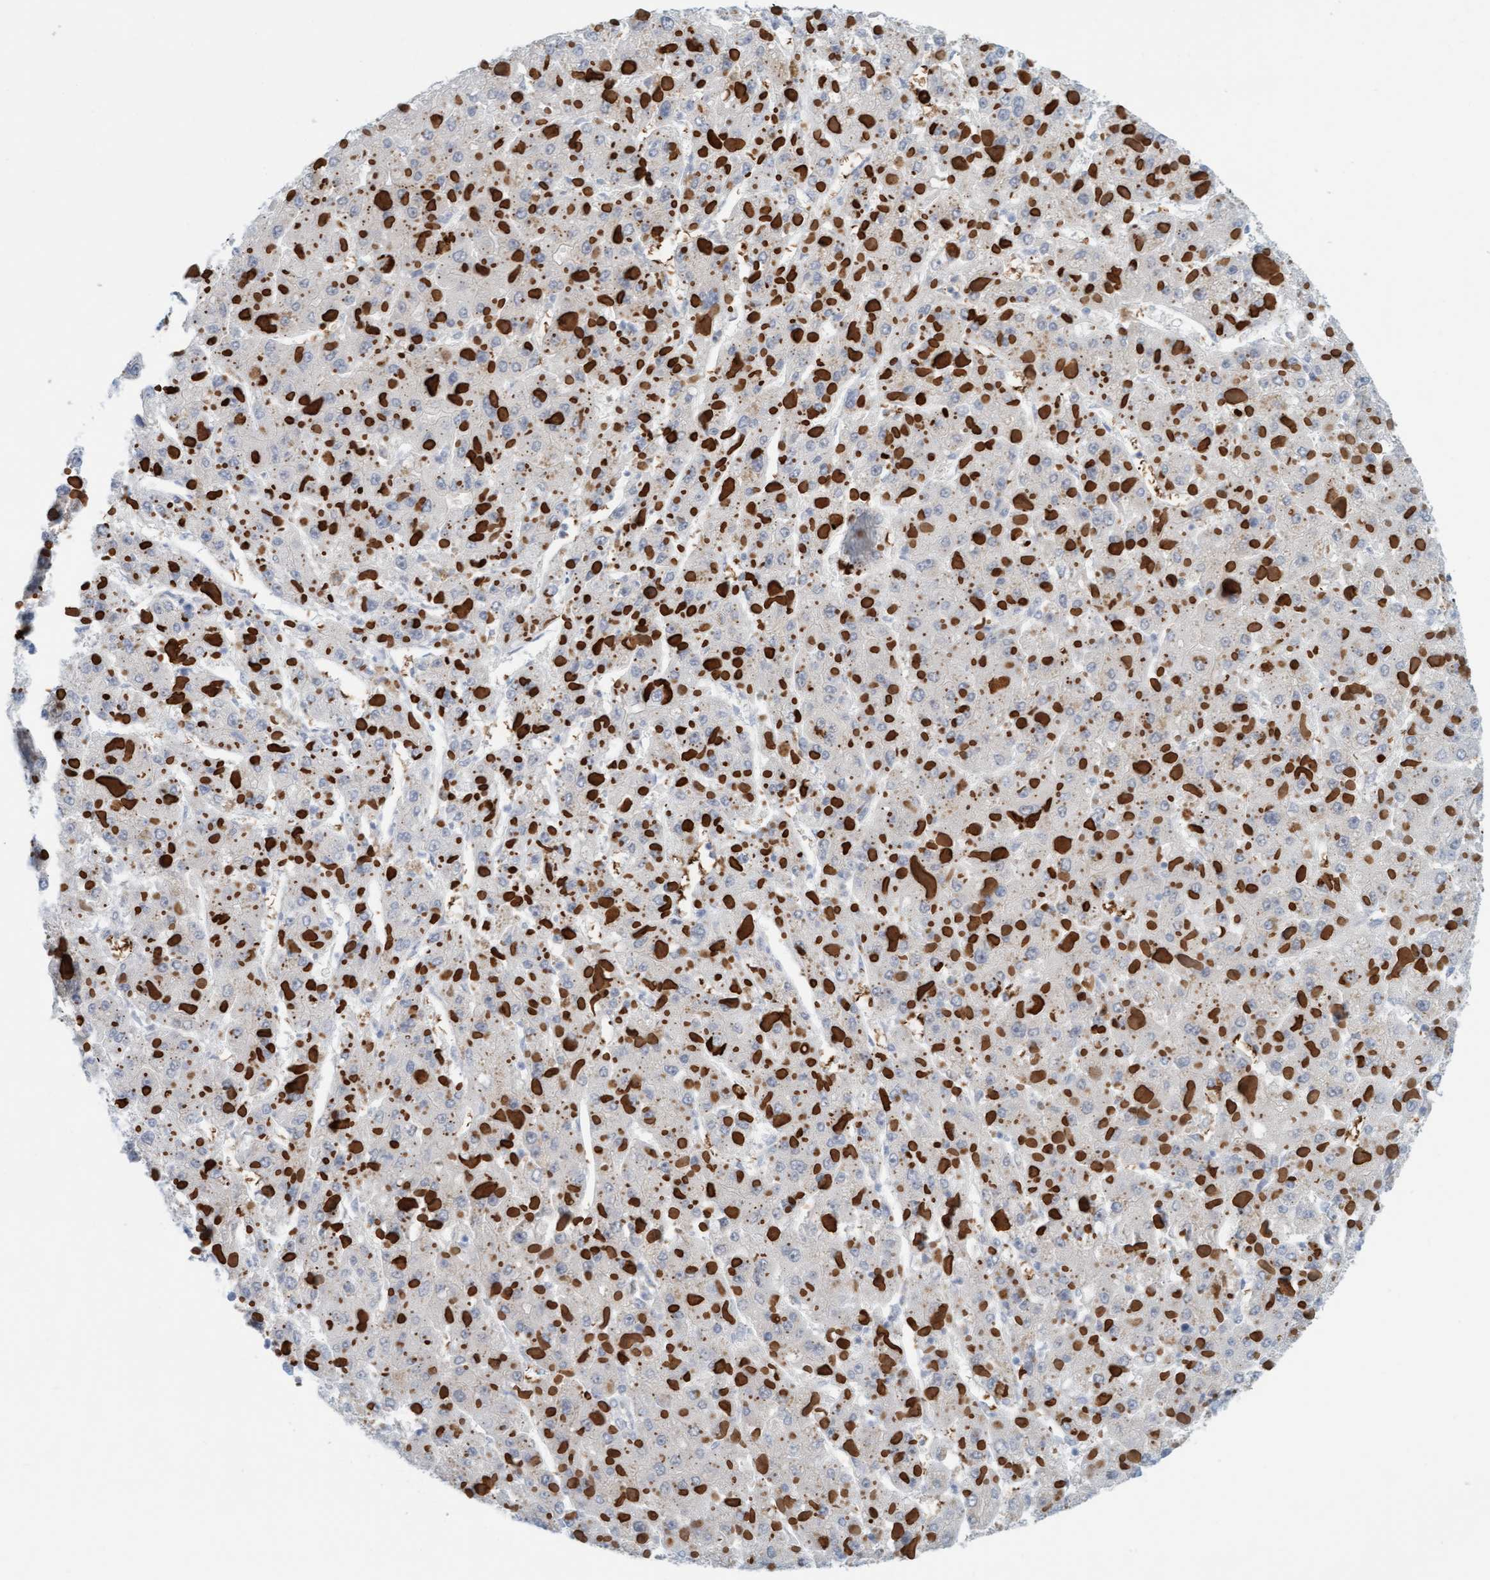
{"staining": {"intensity": "negative", "quantity": "none", "location": "none"}, "tissue": "liver cancer", "cell_type": "Tumor cells", "image_type": "cancer", "snomed": [{"axis": "morphology", "description": "Carcinoma, Hepatocellular, NOS"}, {"axis": "topography", "description": "Liver"}], "caption": "High magnification brightfield microscopy of liver hepatocellular carcinoma stained with DAB (3,3'-diaminobenzidine) (brown) and counterstained with hematoxylin (blue): tumor cells show no significant expression.", "gene": "EIF4EBP1", "patient": {"sex": "female", "age": 73}}